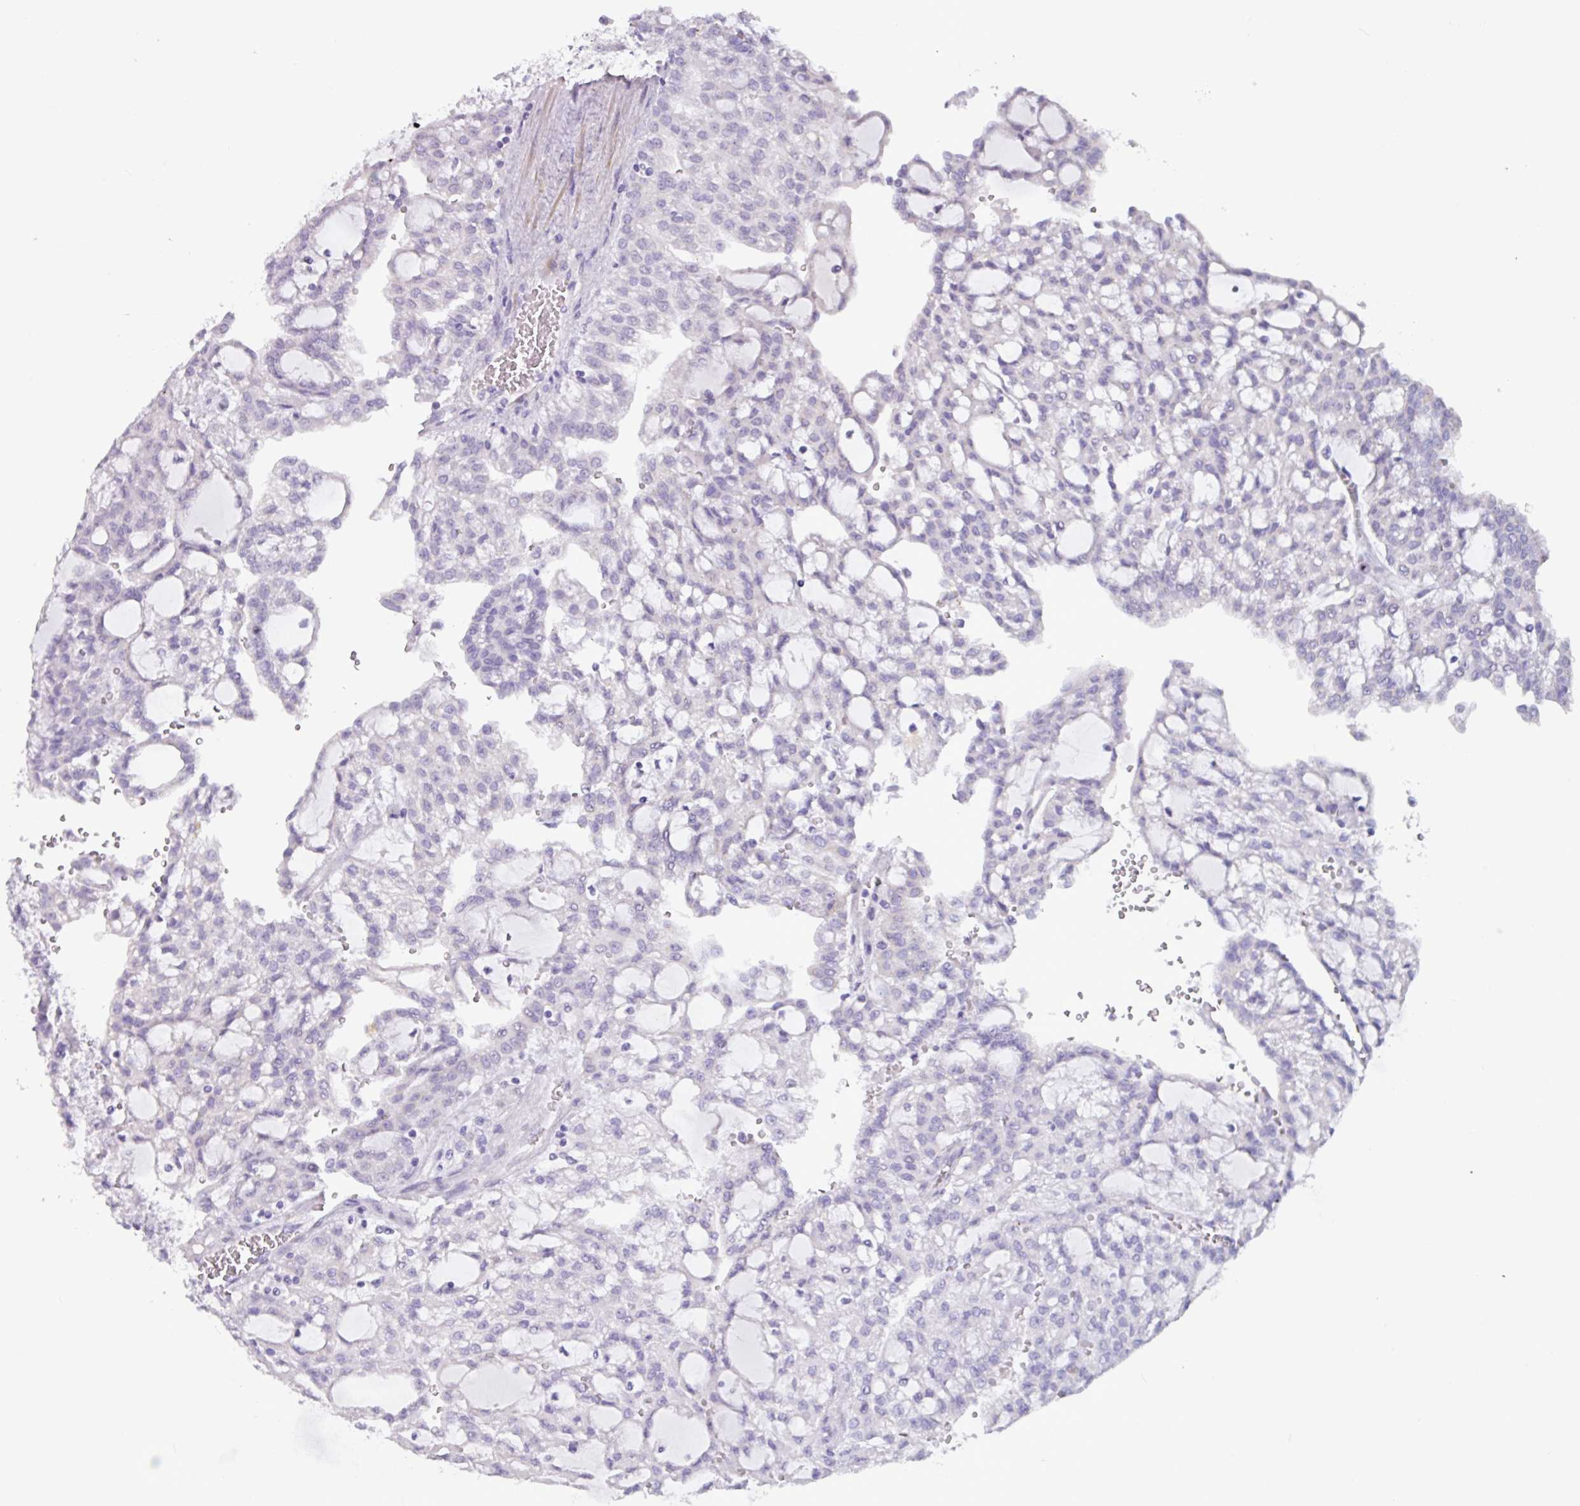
{"staining": {"intensity": "negative", "quantity": "none", "location": "none"}, "tissue": "renal cancer", "cell_type": "Tumor cells", "image_type": "cancer", "snomed": [{"axis": "morphology", "description": "Adenocarcinoma, NOS"}, {"axis": "topography", "description": "Kidney"}], "caption": "This image is of adenocarcinoma (renal) stained with immunohistochemistry (IHC) to label a protein in brown with the nuclei are counter-stained blue. There is no positivity in tumor cells.", "gene": "OTX1", "patient": {"sex": "male", "age": 63}}